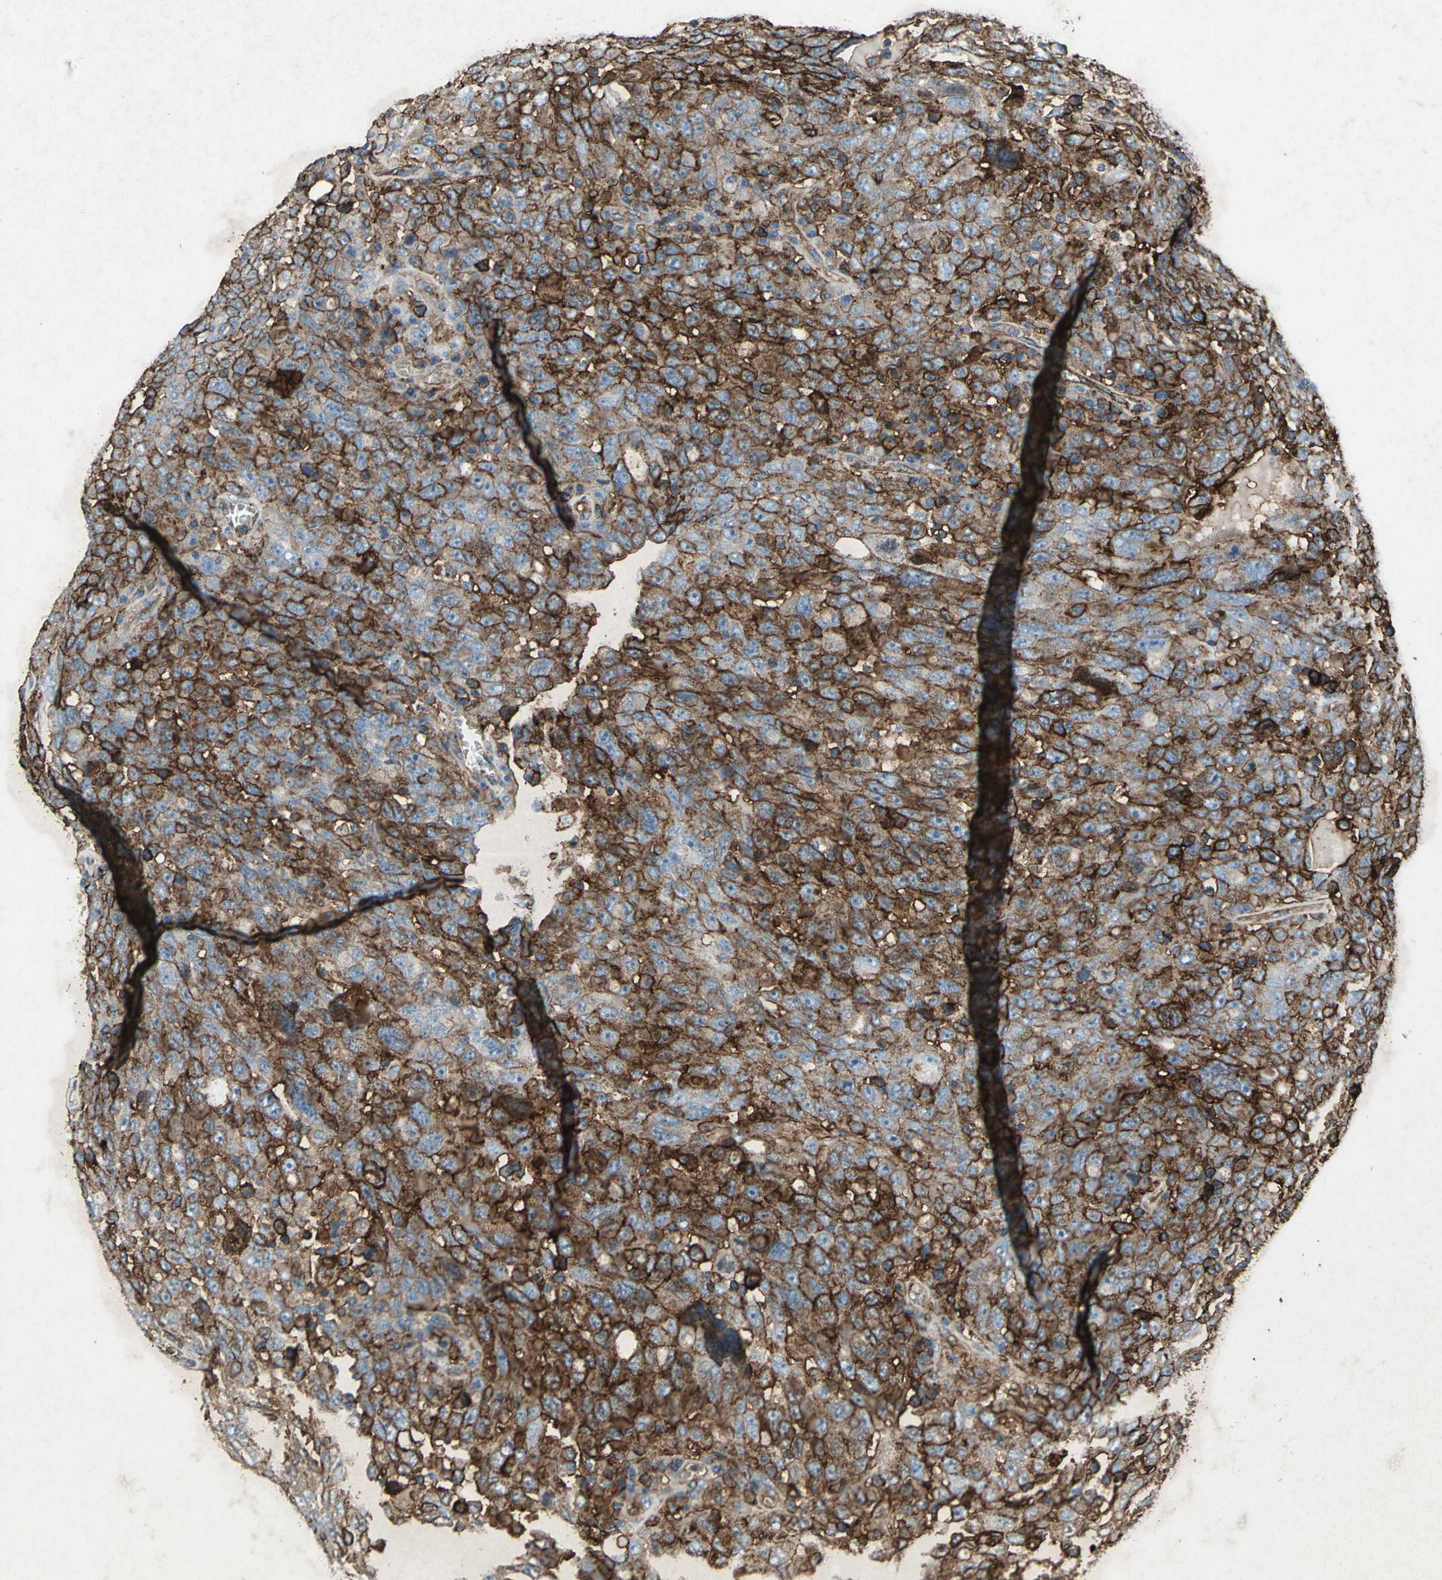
{"staining": {"intensity": "strong", "quantity": ">75%", "location": "cytoplasmic/membranous"}, "tissue": "ovarian cancer", "cell_type": "Tumor cells", "image_type": "cancer", "snomed": [{"axis": "morphology", "description": "Carcinoma, endometroid"}, {"axis": "topography", "description": "Ovary"}], "caption": "An immunohistochemistry micrograph of tumor tissue is shown. Protein staining in brown shows strong cytoplasmic/membranous positivity in endometroid carcinoma (ovarian) within tumor cells. (DAB (3,3'-diaminobenzidine) = brown stain, brightfield microscopy at high magnification).", "gene": "CCR6", "patient": {"sex": "female", "age": 62}}